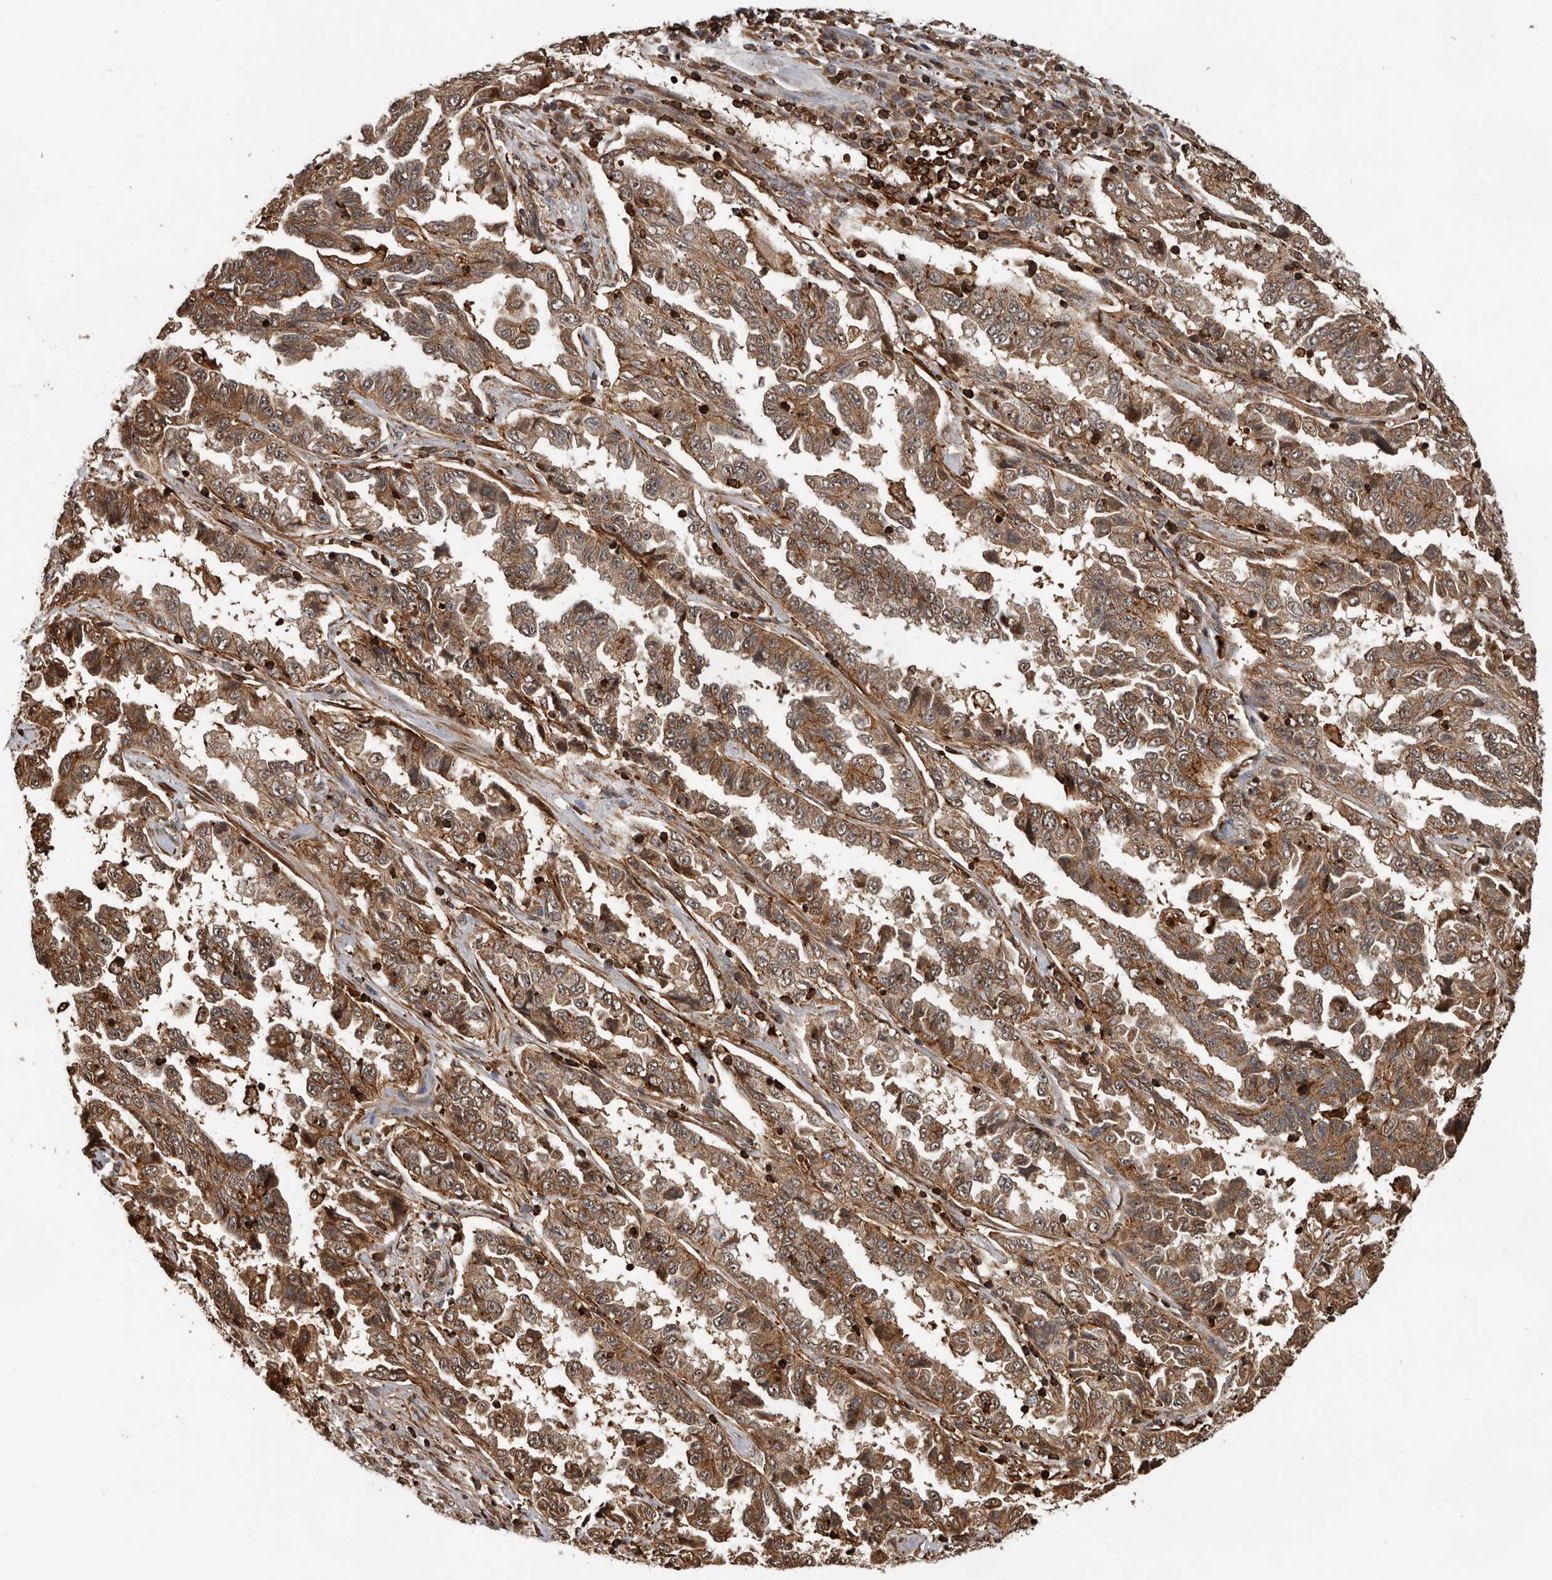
{"staining": {"intensity": "moderate", "quantity": ">75%", "location": "cytoplasmic/membranous"}, "tissue": "lung cancer", "cell_type": "Tumor cells", "image_type": "cancer", "snomed": [{"axis": "morphology", "description": "Adenocarcinoma, NOS"}, {"axis": "topography", "description": "Lung"}], "caption": "Immunohistochemical staining of adenocarcinoma (lung) shows medium levels of moderate cytoplasmic/membranous protein staining in approximately >75% of tumor cells. The staining was performed using DAB, with brown indicating positive protein expression. Nuclei are stained blue with hematoxylin.", "gene": "RNF157", "patient": {"sex": "female", "age": 51}}